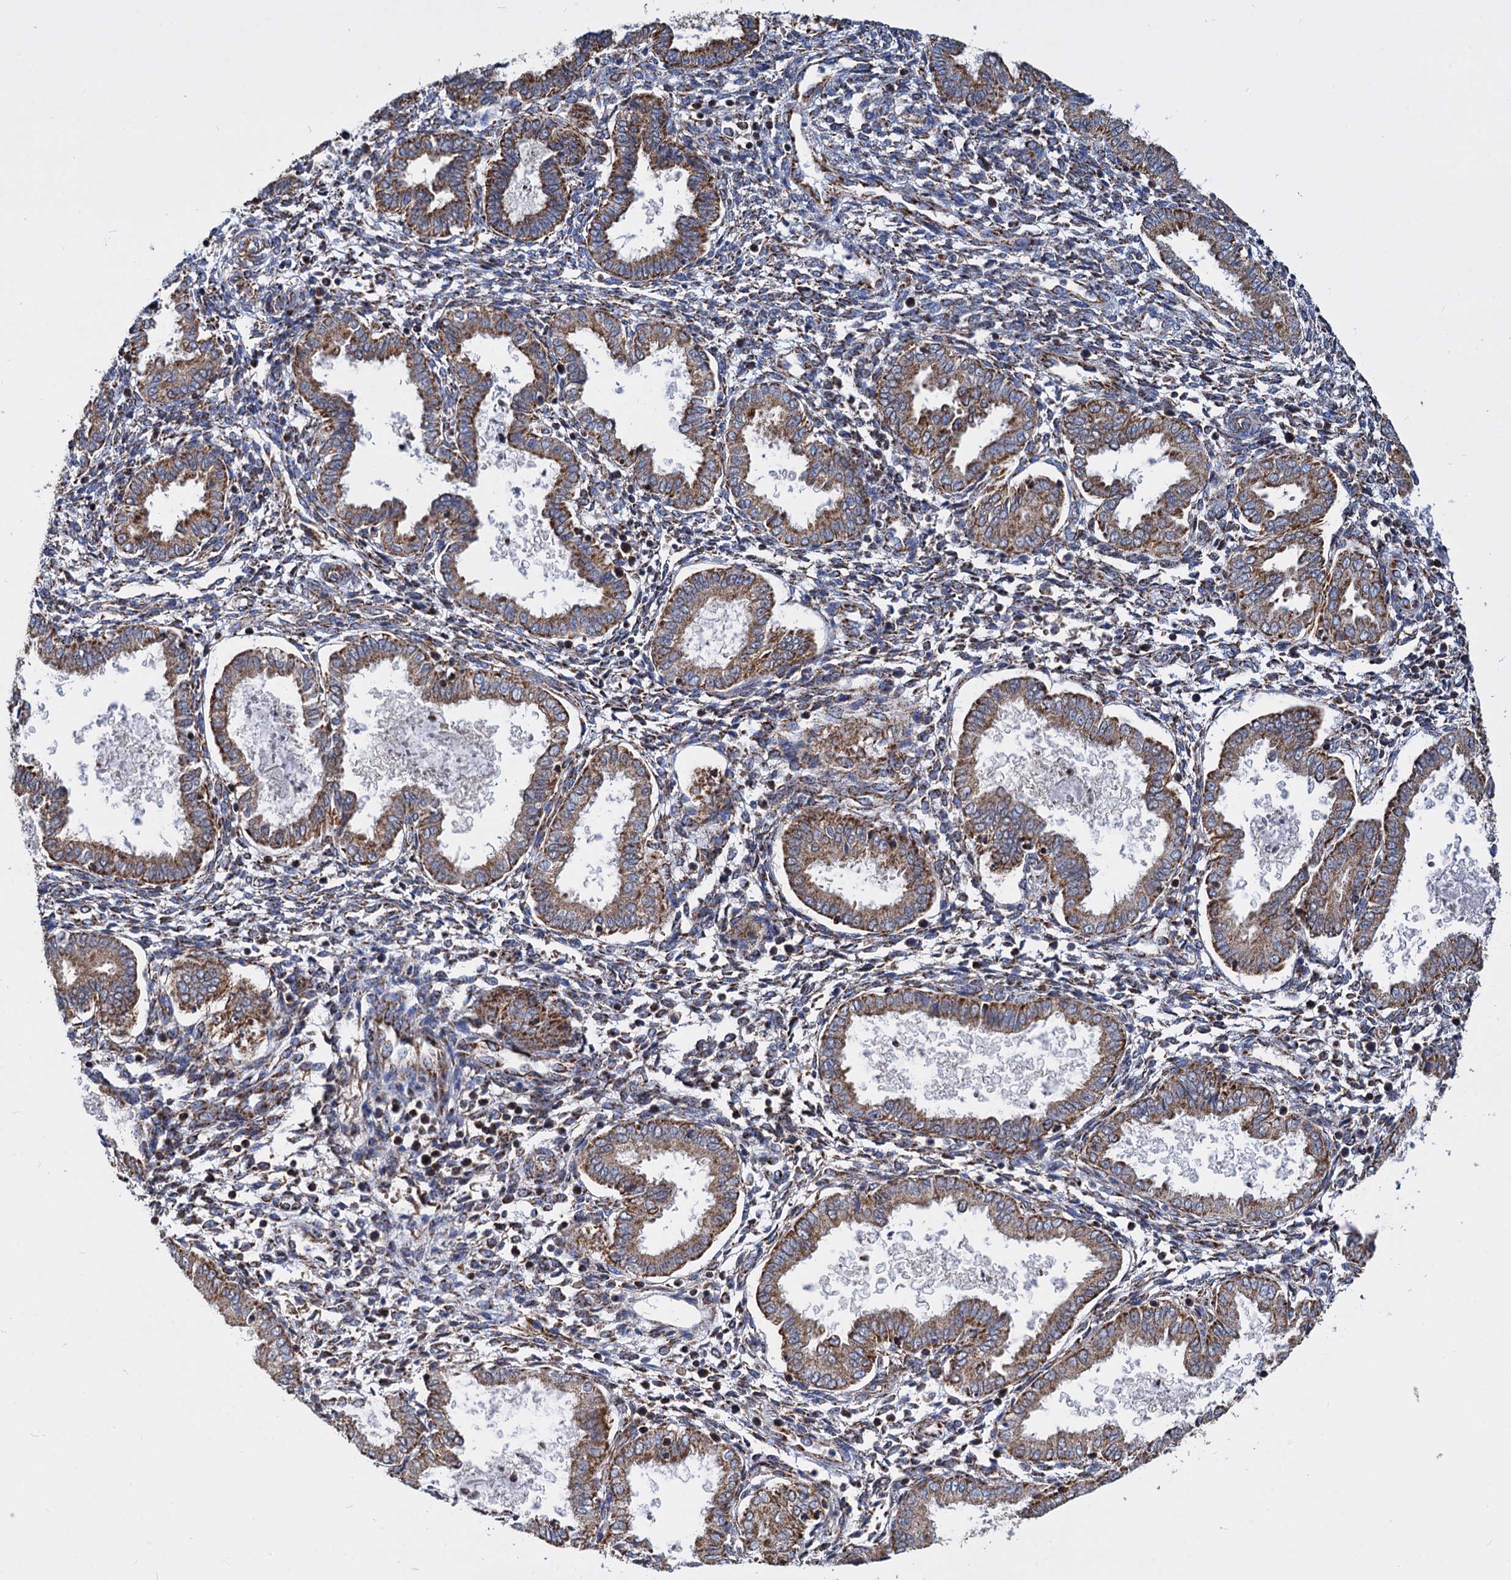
{"staining": {"intensity": "moderate", "quantity": "25%-75%", "location": "cytoplasmic/membranous"}, "tissue": "endometrium", "cell_type": "Cells in endometrial stroma", "image_type": "normal", "snomed": [{"axis": "morphology", "description": "Normal tissue, NOS"}, {"axis": "topography", "description": "Endometrium"}], "caption": "Human endometrium stained for a protein (brown) exhibits moderate cytoplasmic/membranous positive positivity in approximately 25%-75% of cells in endometrial stroma.", "gene": "TIMM10", "patient": {"sex": "female", "age": 33}}